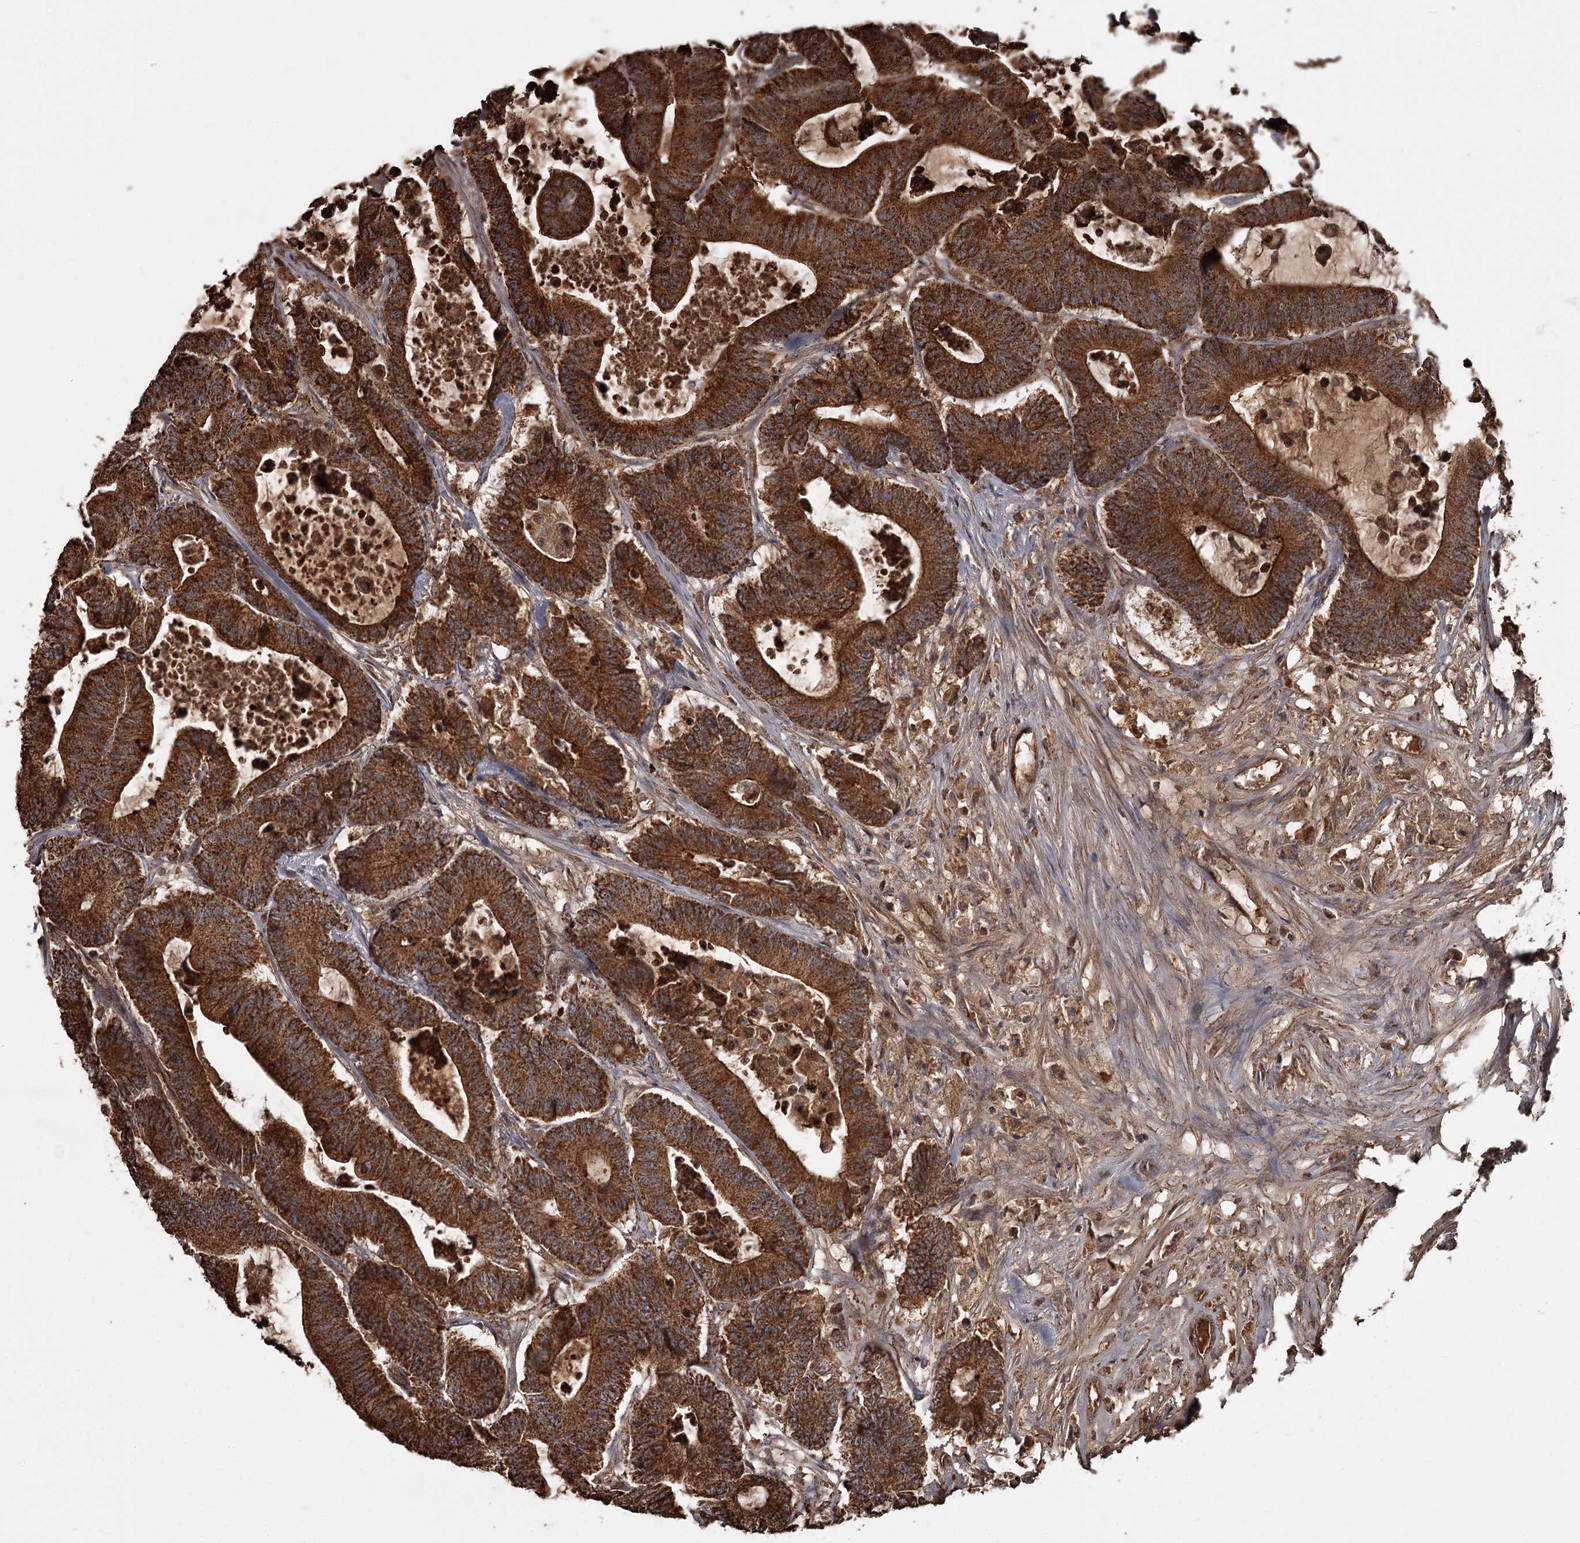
{"staining": {"intensity": "strong", "quantity": ">75%", "location": "cytoplasmic/membranous"}, "tissue": "colorectal cancer", "cell_type": "Tumor cells", "image_type": "cancer", "snomed": [{"axis": "morphology", "description": "Adenocarcinoma, NOS"}, {"axis": "topography", "description": "Colon"}], "caption": "Immunohistochemical staining of human colorectal cancer reveals high levels of strong cytoplasmic/membranous protein positivity in about >75% of tumor cells.", "gene": "THAP9", "patient": {"sex": "female", "age": 84}}